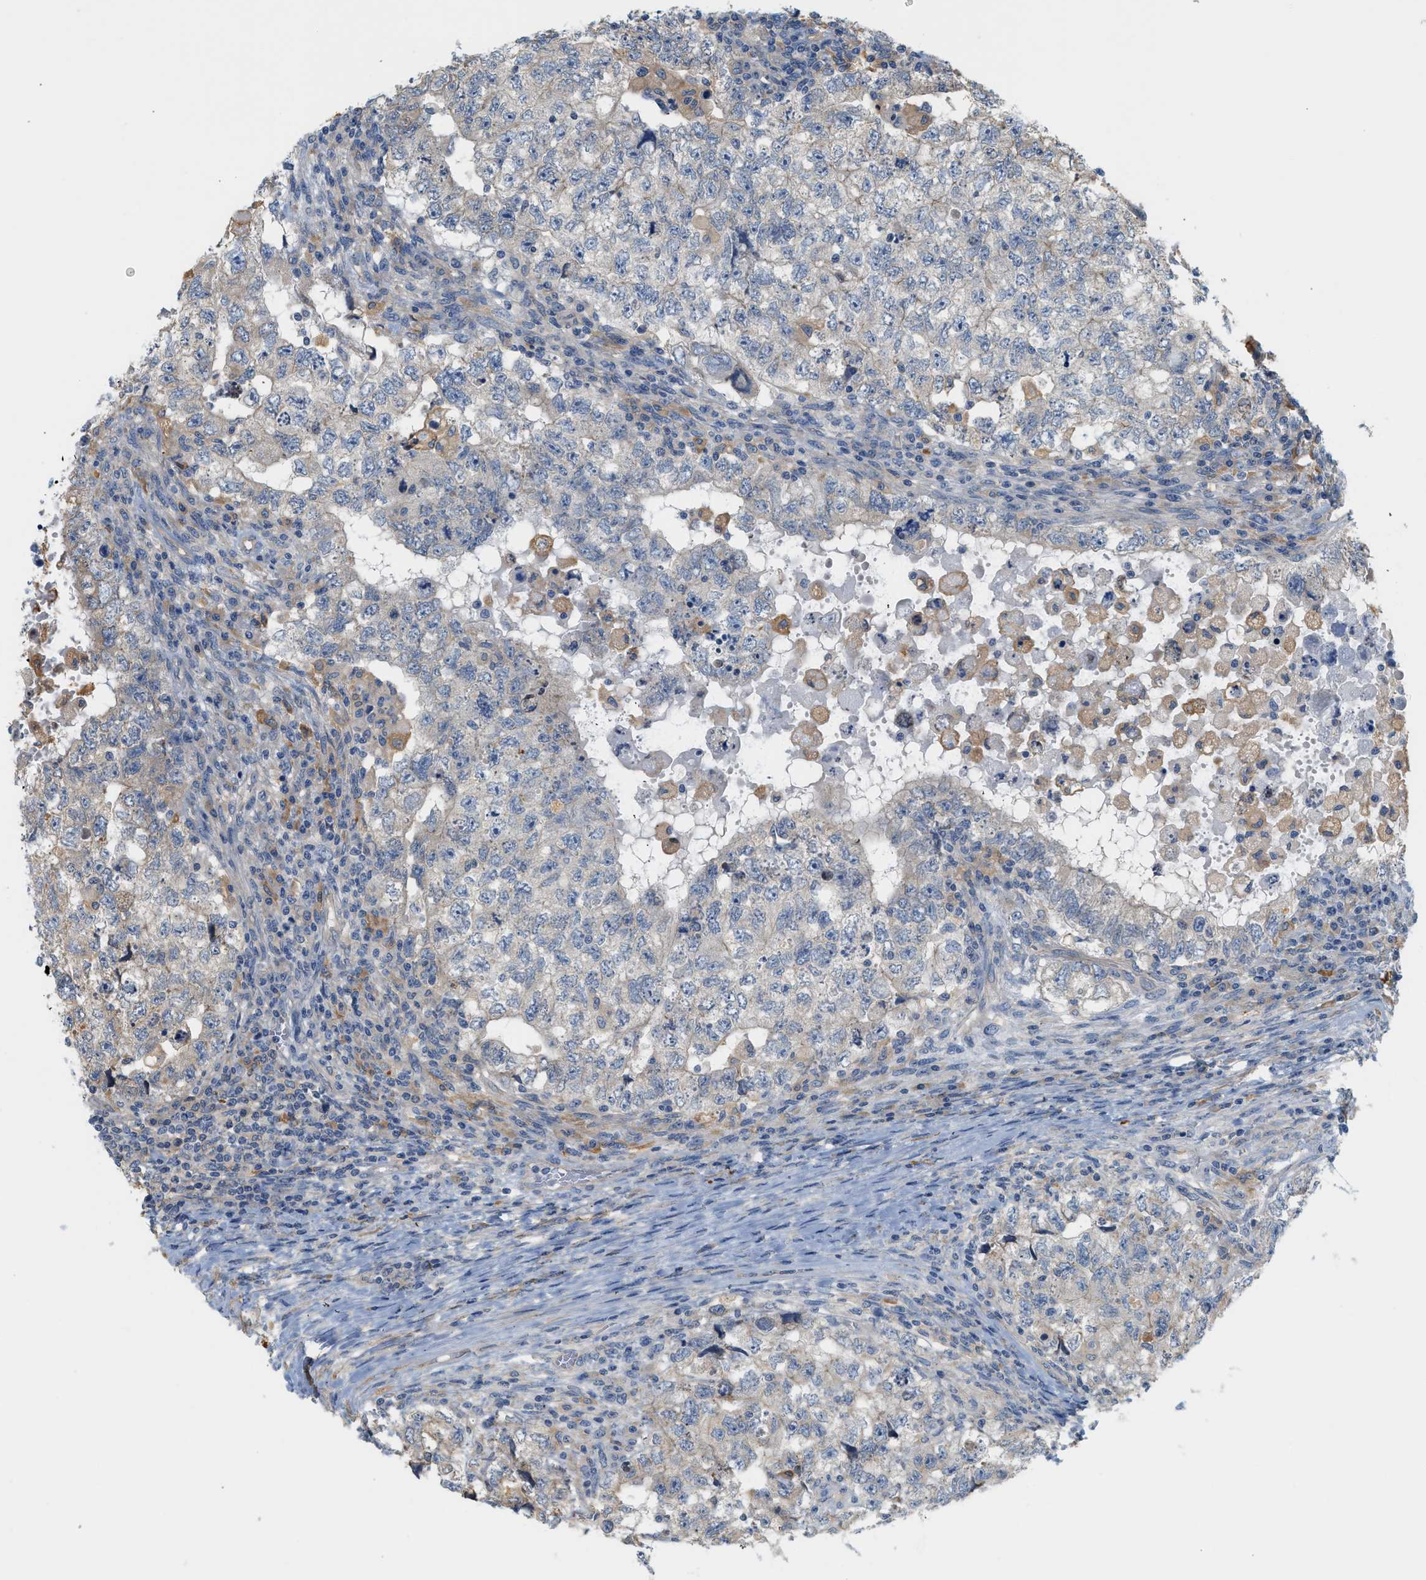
{"staining": {"intensity": "weak", "quantity": "<25%", "location": "cytoplasmic/membranous"}, "tissue": "testis cancer", "cell_type": "Tumor cells", "image_type": "cancer", "snomed": [{"axis": "morphology", "description": "Carcinoma, Embryonal, NOS"}, {"axis": "topography", "description": "Testis"}], "caption": "Image shows no significant protein staining in tumor cells of testis embryonal carcinoma. Brightfield microscopy of immunohistochemistry (IHC) stained with DAB (3,3'-diaminobenzidine) (brown) and hematoxylin (blue), captured at high magnification.", "gene": "CTXN1", "patient": {"sex": "male", "age": 36}}